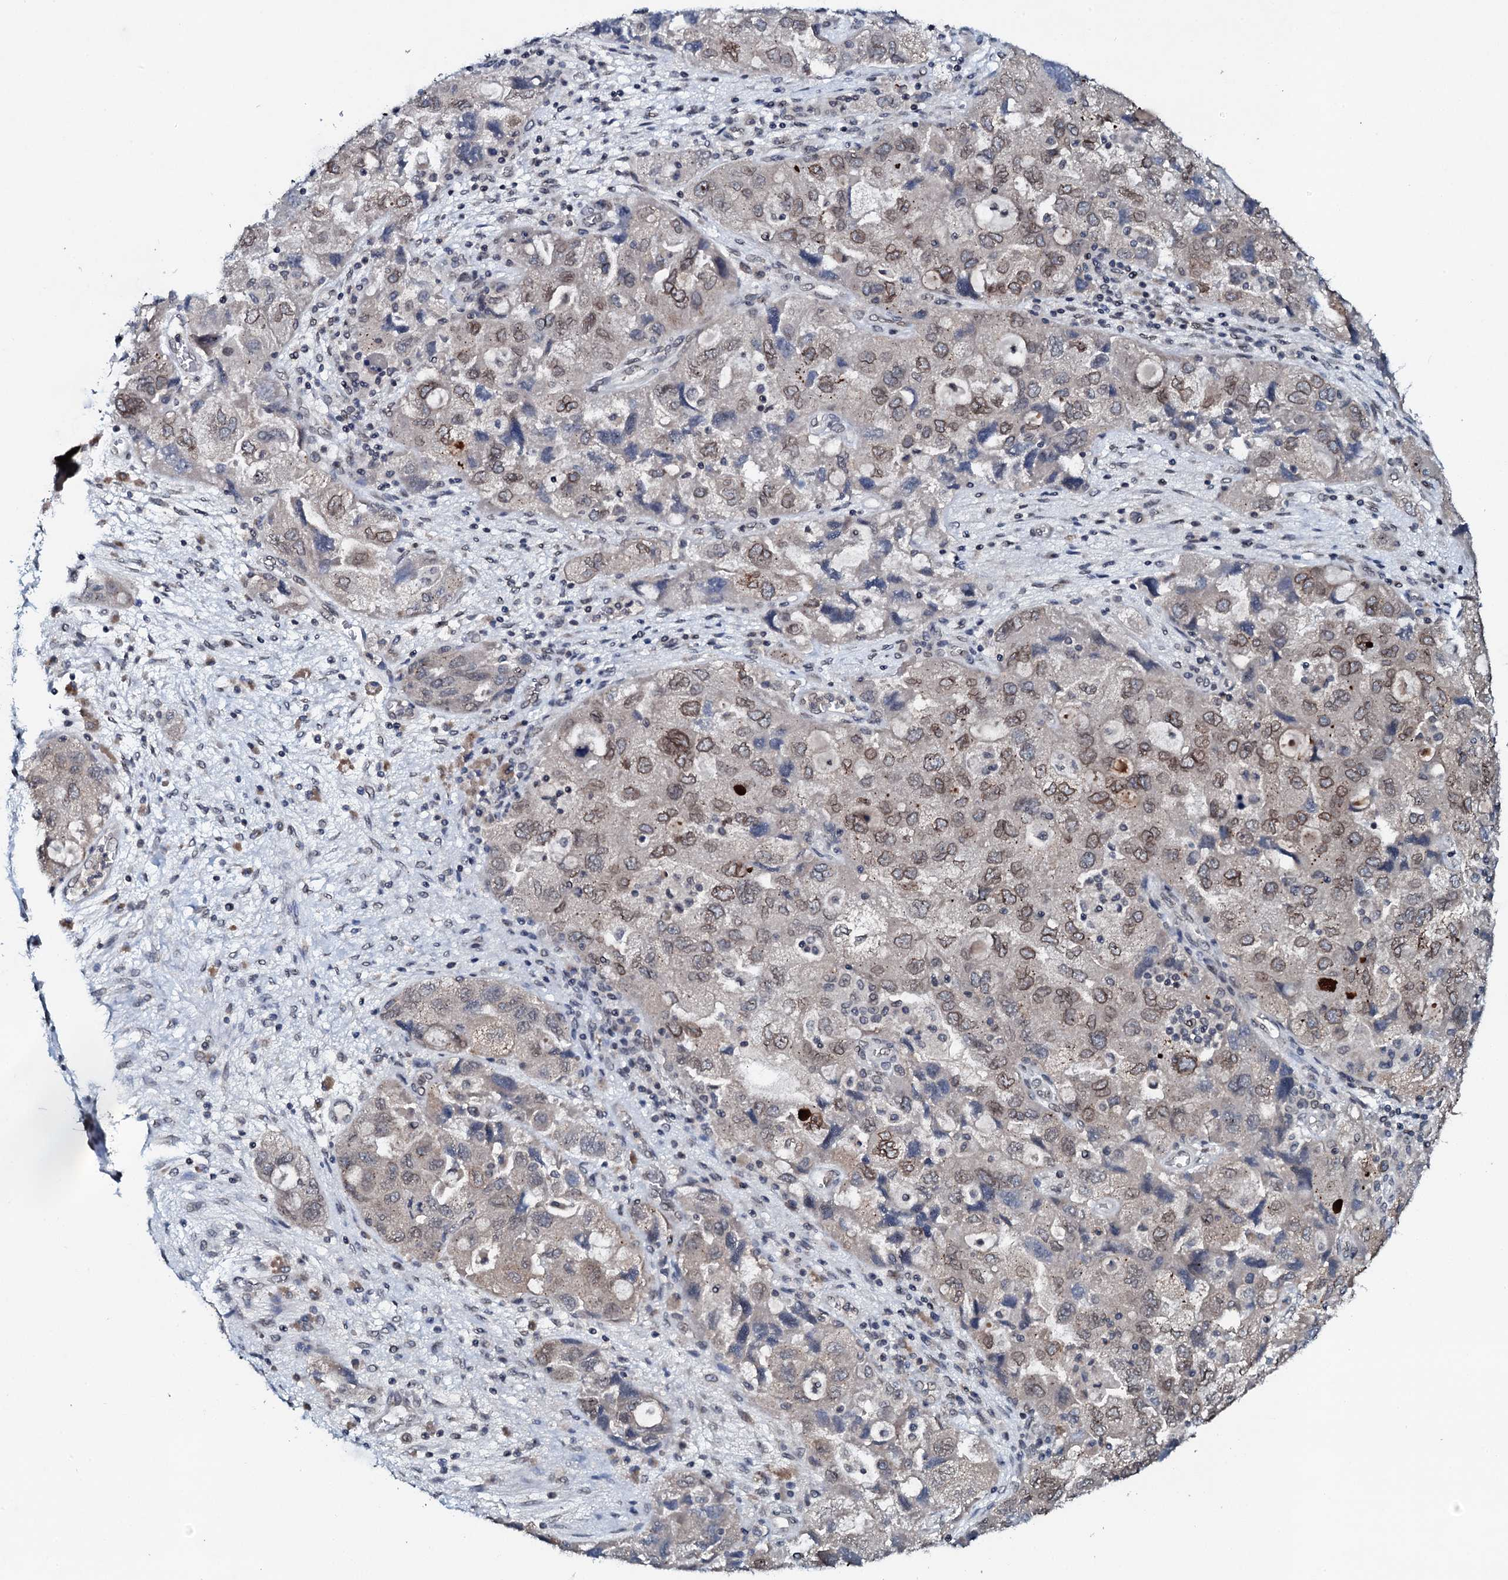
{"staining": {"intensity": "moderate", "quantity": "25%-75%", "location": "nuclear"}, "tissue": "ovarian cancer", "cell_type": "Tumor cells", "image_type": "cancer", "snomed": [{"axis": "morphology", "description": "Carcinoma, NOS"}, {"axis": "morphology", "description": "Cystadenocarcinoma, serous, NOS"}, {"axis": "topography", "description": "Ovary"}], "caption": "Ovarian serous cystadenocarcinoma stained with immunohistochemistry demonstrates moderate nuclear staining in about 25%-75% of tumor cells.", "gene": "SNTA1", "patient": {"sex": "female", "age": 69}}